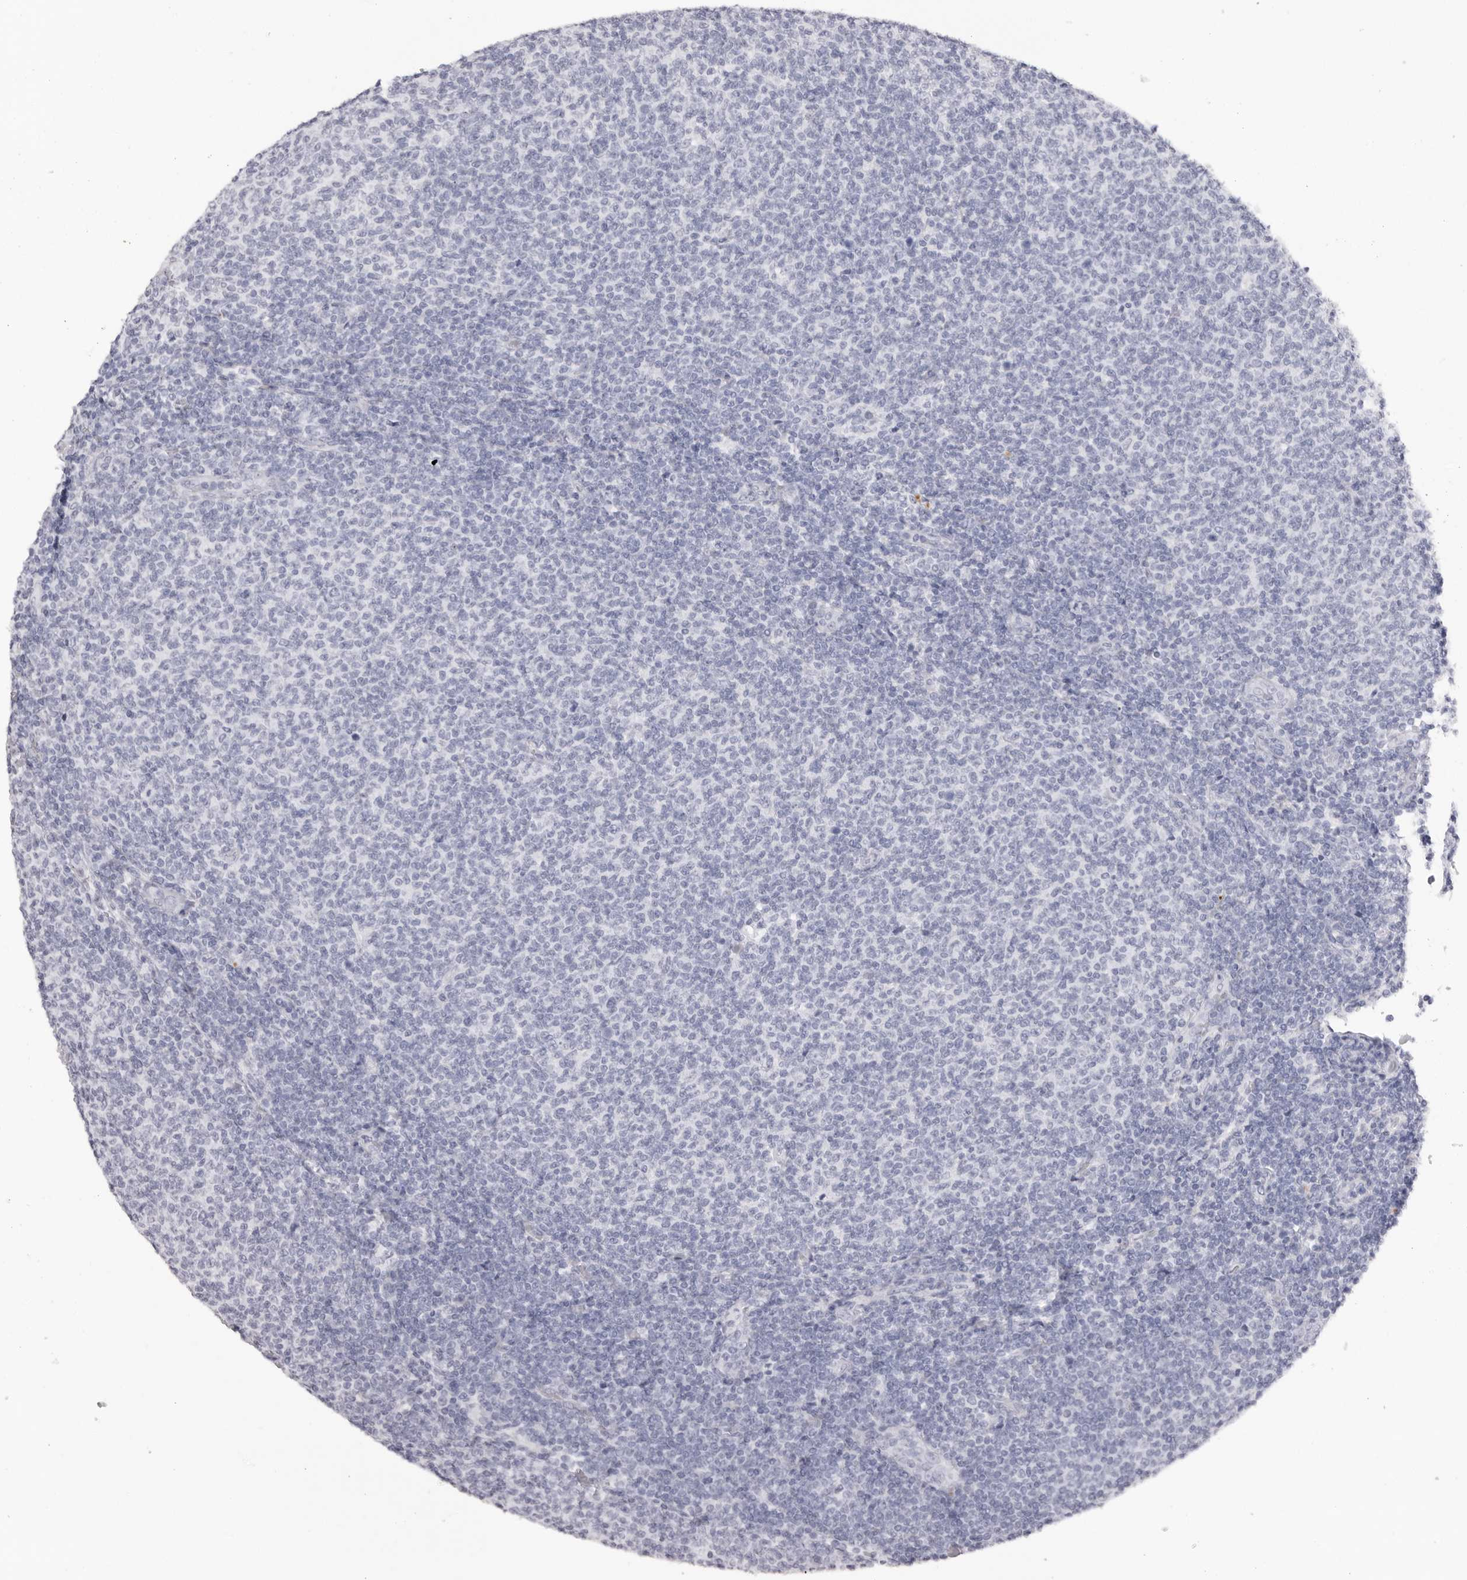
{"staining": {"intensity": "negative", "quantity": "none", "location": "none"}, "tissue": "lymphoma", "cell_type": "Tumor cells", "image_type": "cancer", "snomed": [{"axis": "morphology", "description": "Malignant lymphoma, non-Hodgkin's type, Low grade"}, {"axis": "topography", "description": "Lymph node"}], "caption": "Tumor cells show no significant protein staining in lymphoma.", "gene": "RHO", "patient": {"sex": "male", "age": 66}}